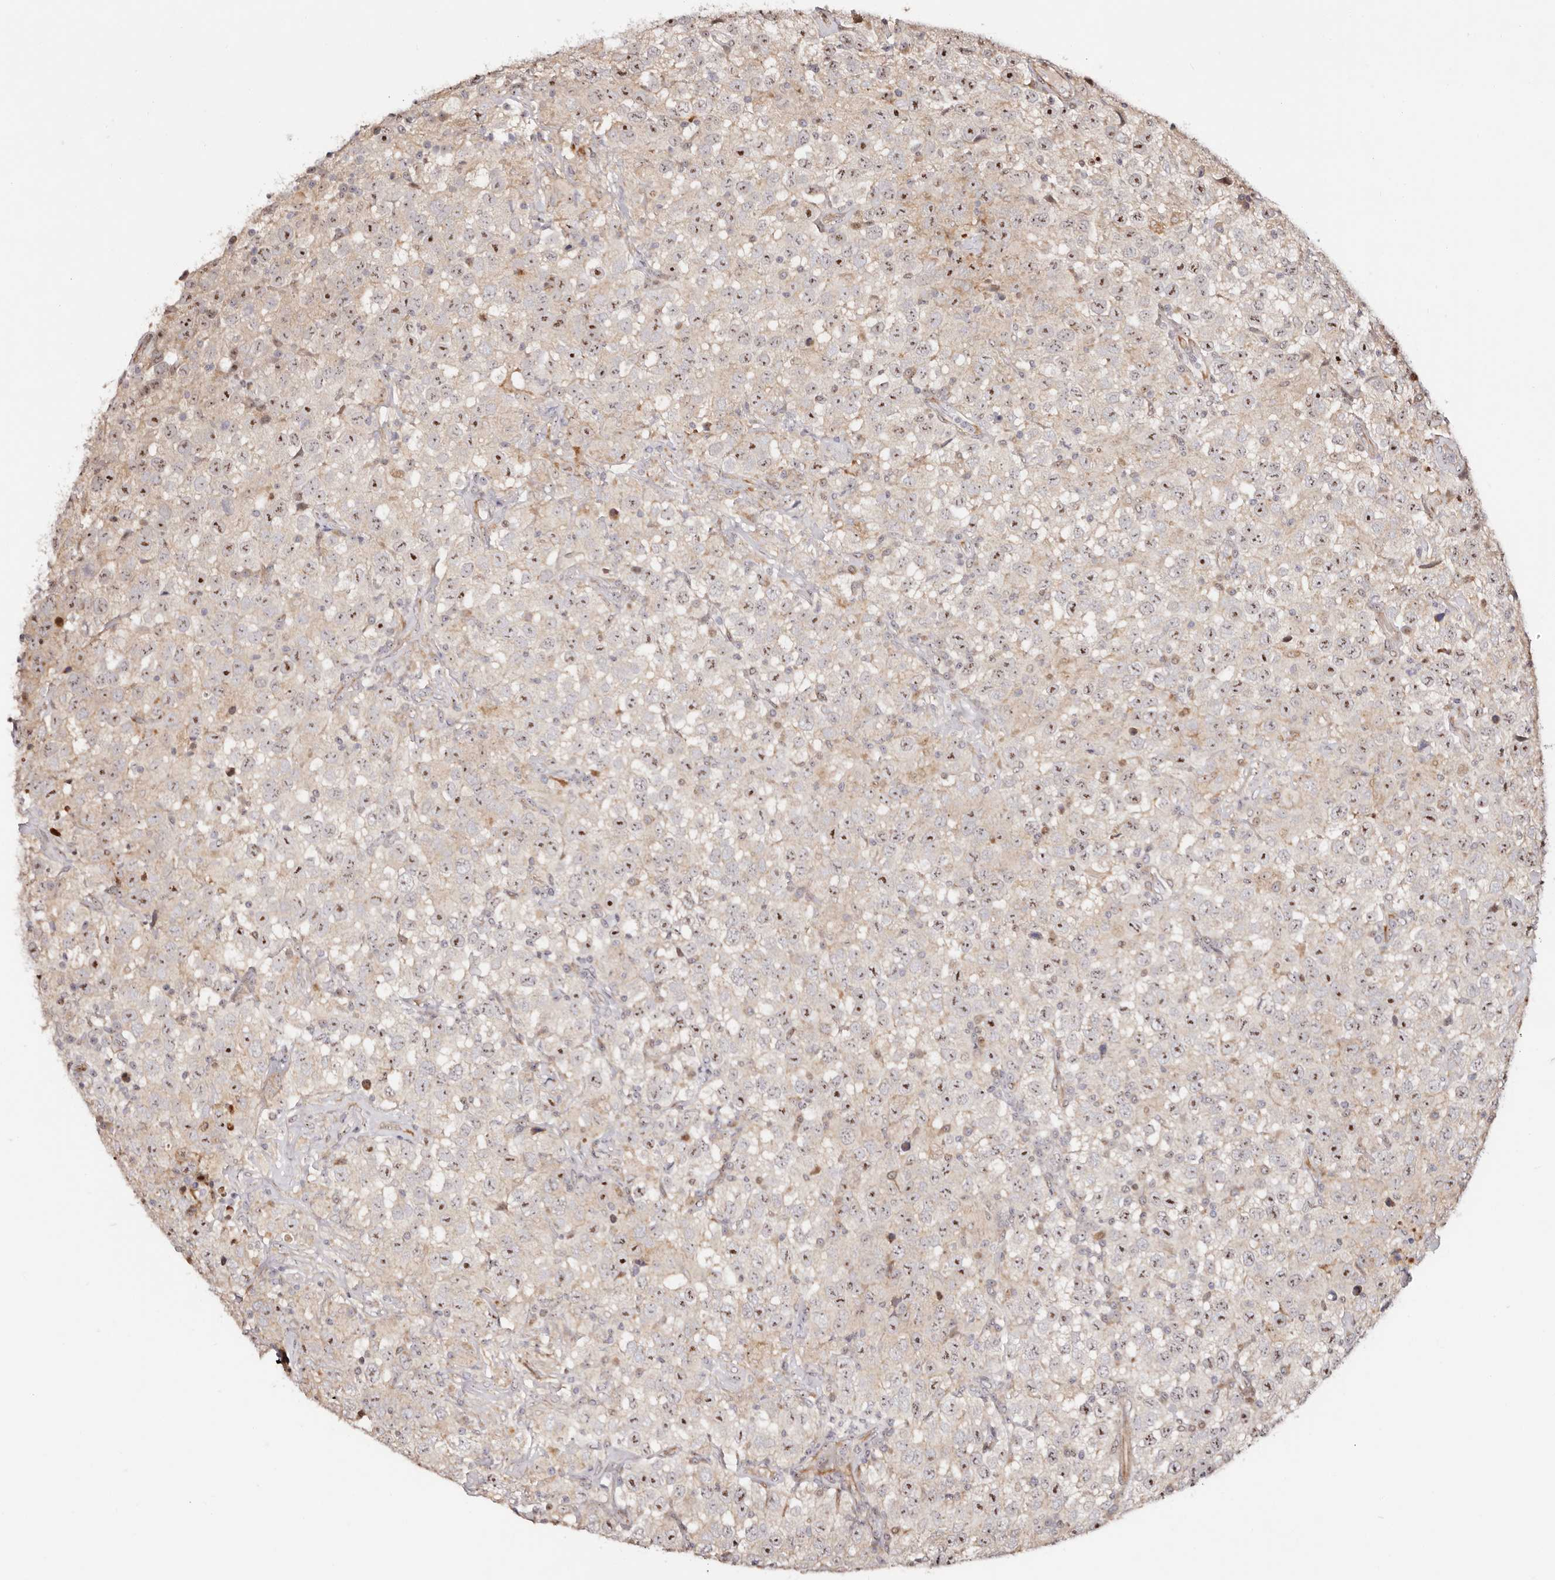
{"staining": {"intensity": "moderate", "quantity": "<25%", "location": "nuclear"}, "tissue": "testis cancer", "cell_type": "Tumor cells", "image_type": "cancer", "snomed": [{"axis": "morphology", "description": "Seminoma, NOS"}, {"axis": "topography", "description": "Testis"}], "caption": "Immunohistochemical staining of testis cancer exhibits moderate nuclear protein staining in approximately <25% of tumor cells.", "gene": "ODF2L", "patient": {"sex": "male", "age": 41}}